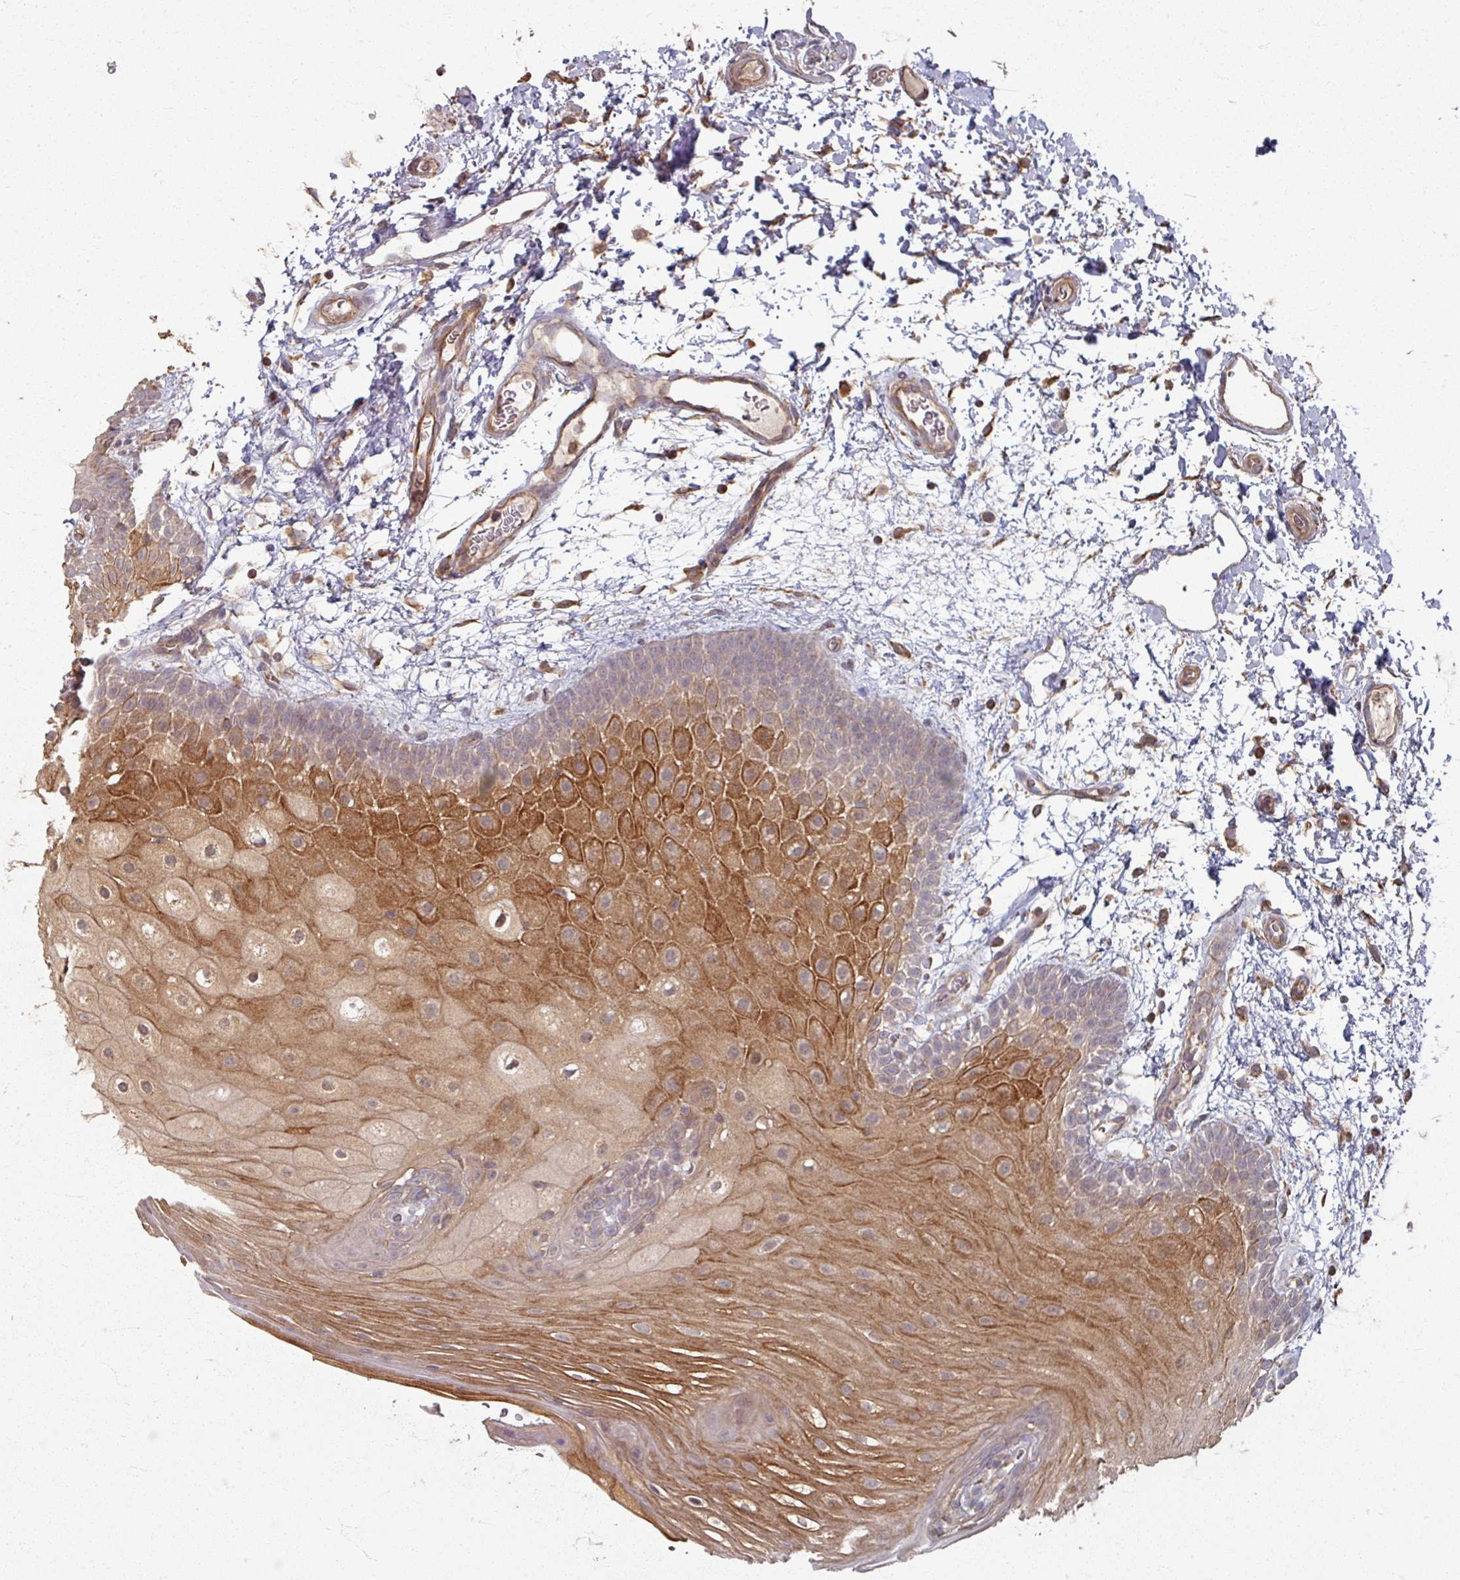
{"staining": {"intensity": "strong", "quantity": "<25%", "location": "cytoplasmic/membranous"}, "tissue": "oral mucosa", "cell_type": "Squamous epithelial cells", "image_type": "normal", "snomed": [{"axis": "morphology", "description": "Normal tissue, NOS"}, {"axis": "morphology", "description": "Squamous cell carcinoma, NOS"}, {"axis": "topography", "description": "Oral tissue"}, {"axis": "topography", "description": "Tounge, NOS"}, {"axis": "topography", "description": "Head-Neck"}], "caption": "Immunohistochemical staining of benign oral mucosa reveals medium levels of strong cytoplasmic/membranous staining in about <25% of squamous epithelial cells.", "gene": "CCDC68", "patient": {"sex": "male", "age": 76}}